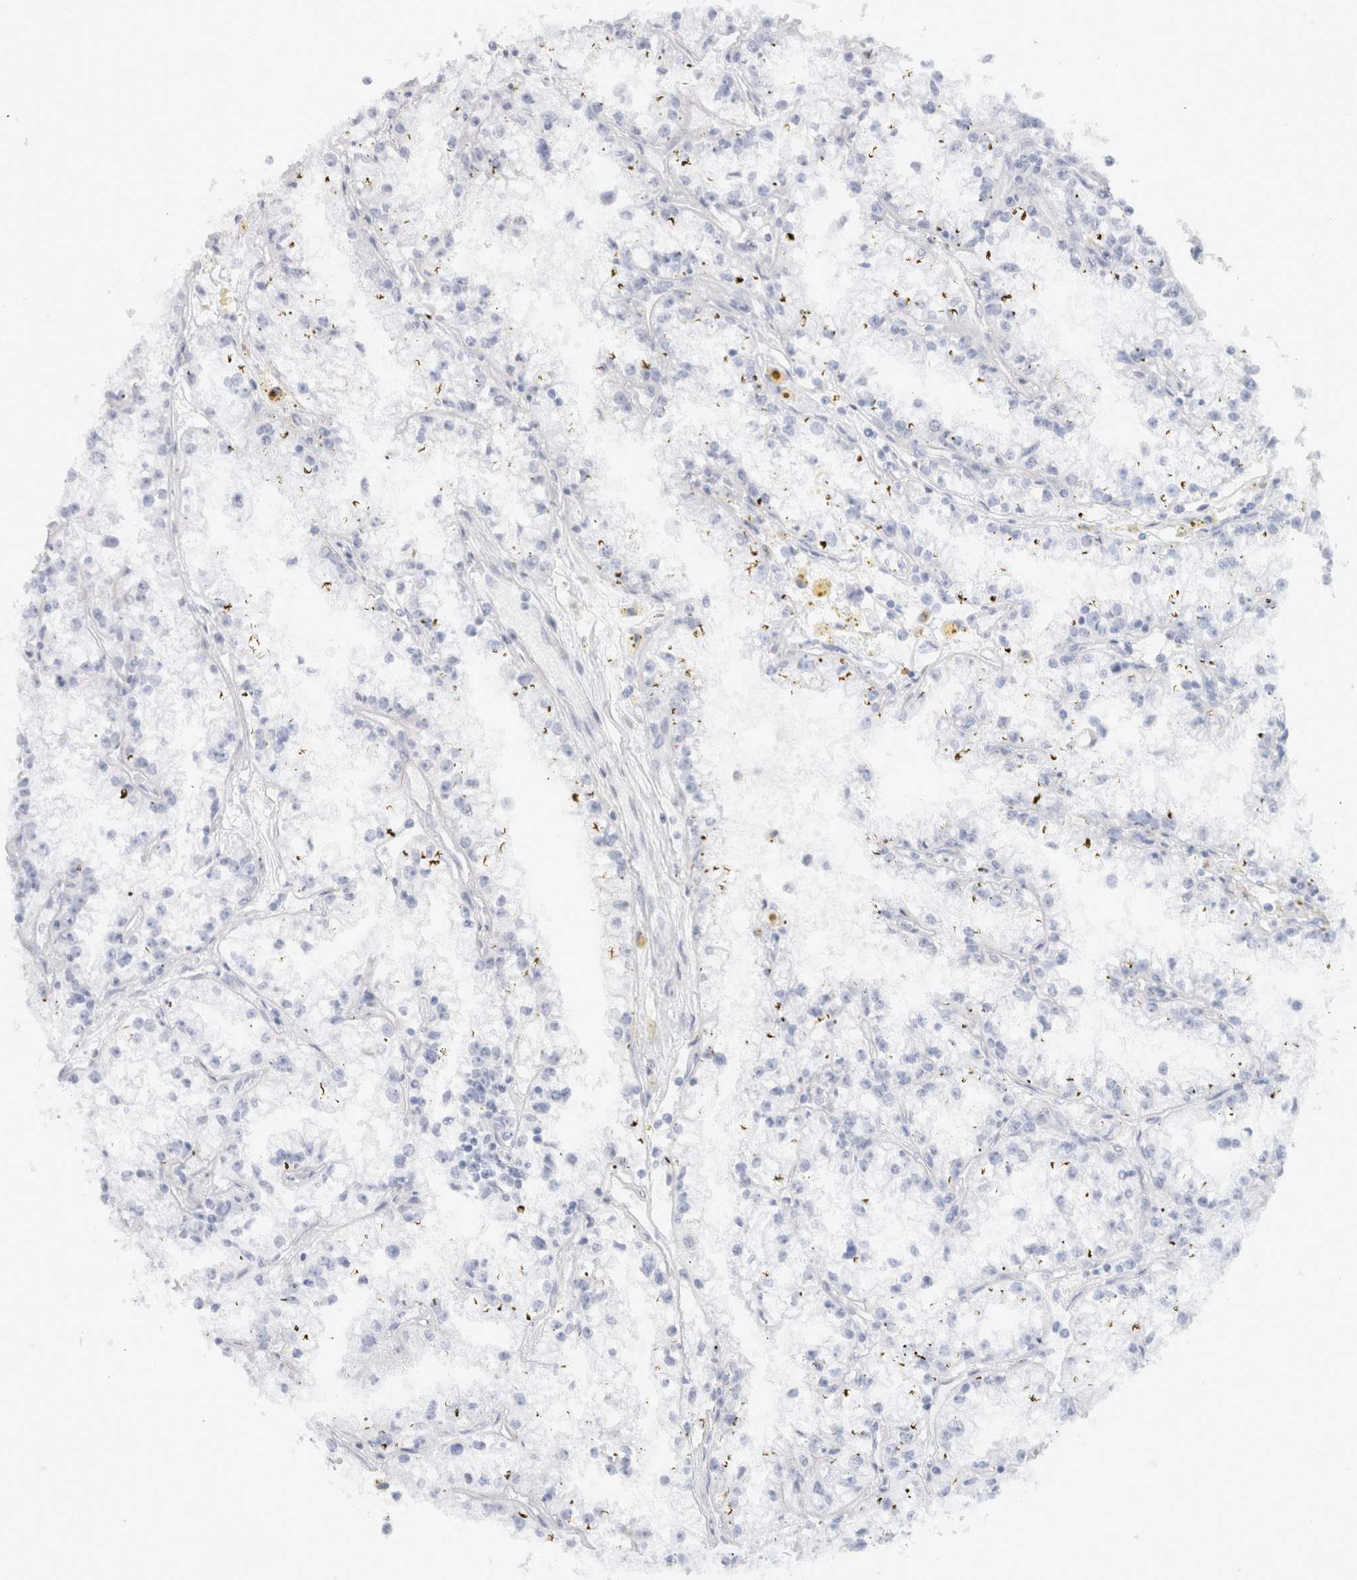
{"staining": {"intensity": "negative", "quantity": "none", "location": "none"}, "tissue": "renal cancer", "cell_type": "Tumor cells", "image_type": "cancer", "snomed": [{"axis": "morphology", "description": "Adenocarcinoma, NOS"}, {"axis": "topography", "description": "Kidney"}], "caption": "Tumor cells are negative for protein expression in human renal cancer.", "gene": "DMD", "patient": {"sex": "male", "age": 56}}